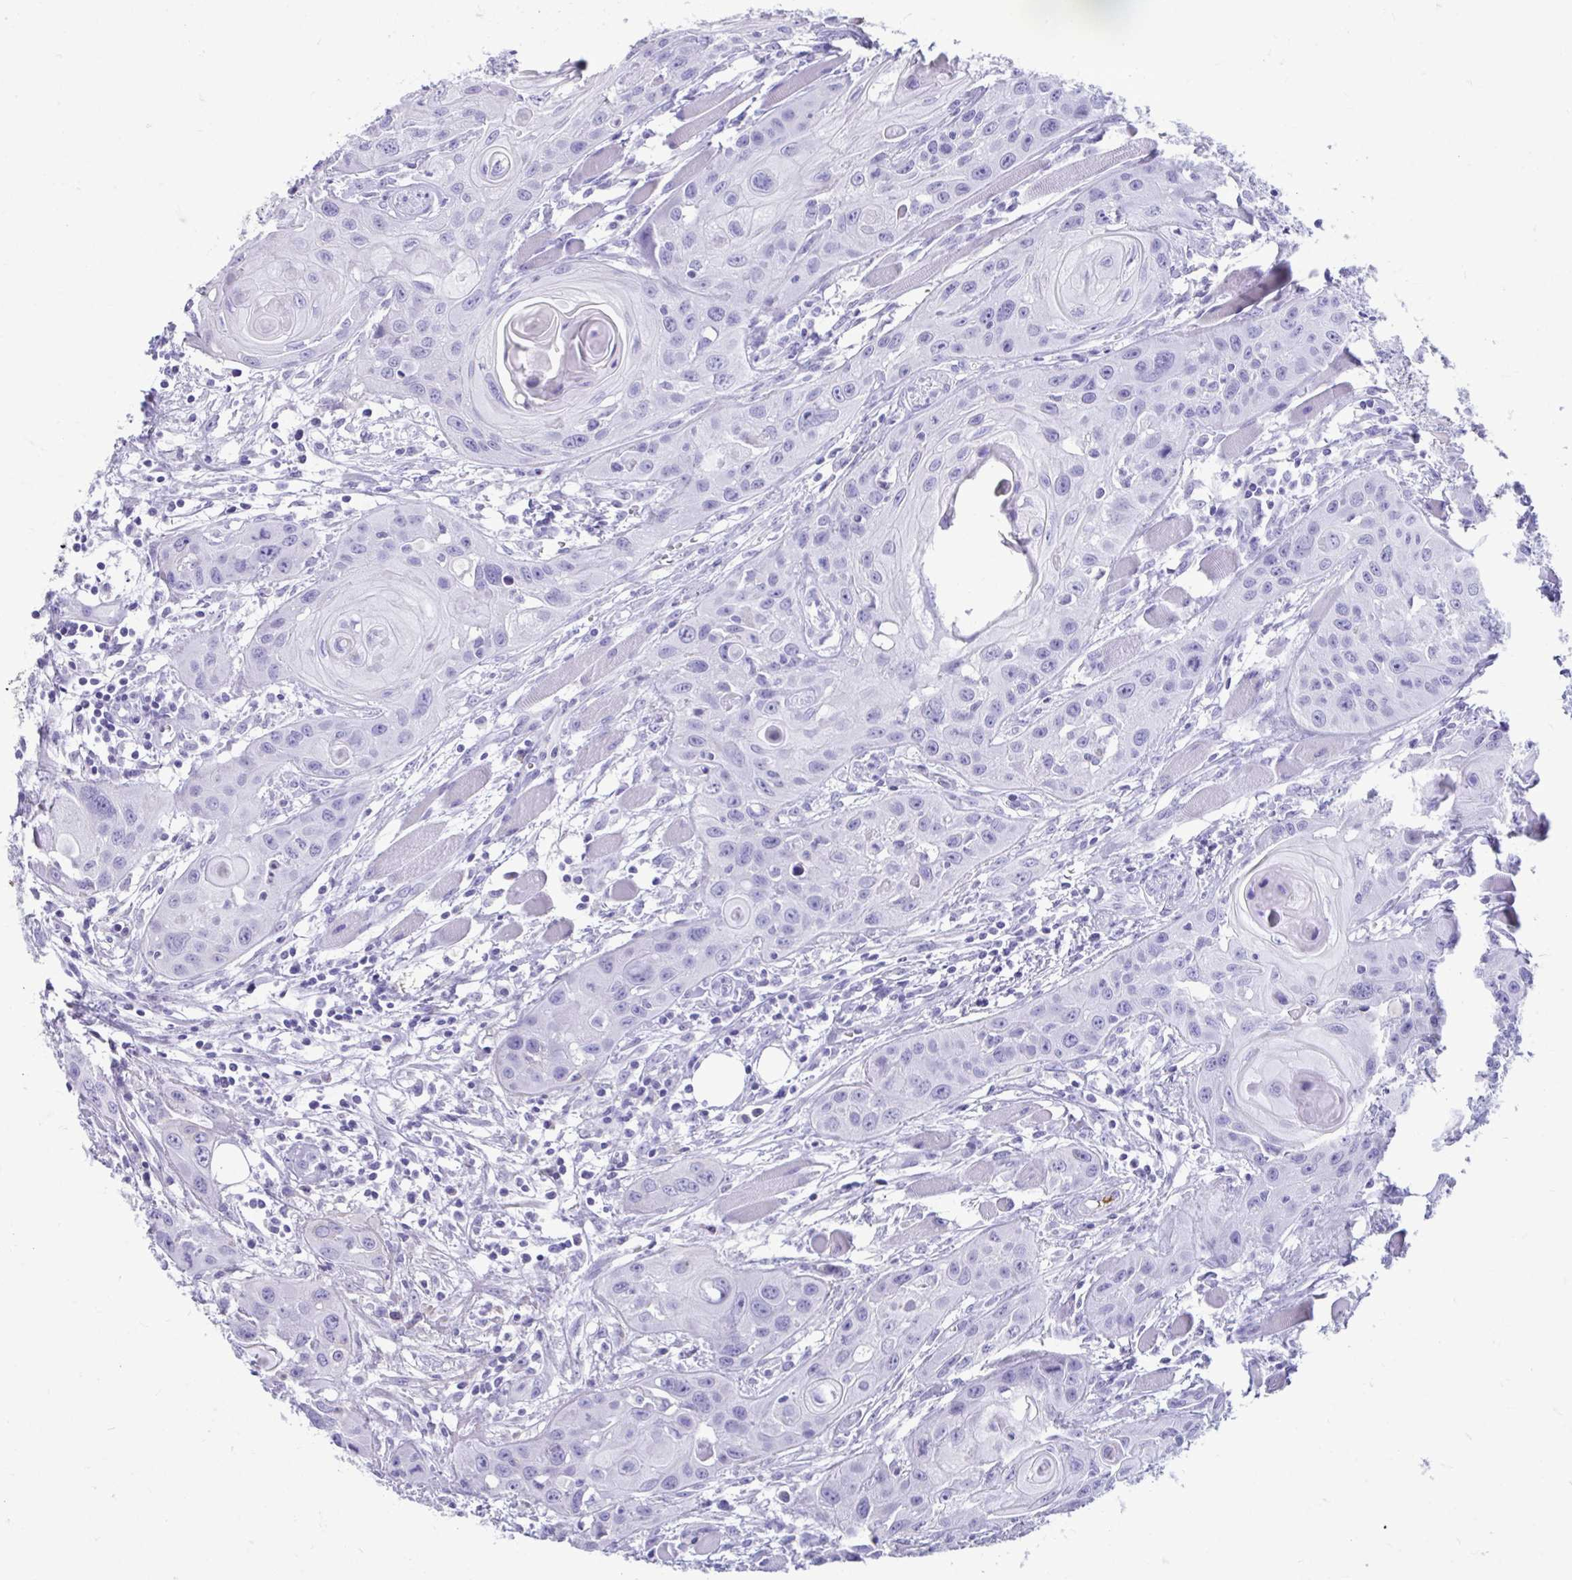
{"staining": {"intensity": "negative", "quantity": "none", "location": "none"}, "tissue": "head and neck cancer", "cell_type": "Tumor cells", "image_type": "cancer", "snomed": [{"axis": "morphology", "description": "Squamous cell carcinoma, NOS"}, {"axis": "topography", "description": "Oral tissue"}, {"axis": "topography", "description": "Head-Neck"}], "caption": "Tumor cells show no significant positivity in head and neck cancer.", "gene": "SMIM9", "patient": {"sex": "male", "age": 58}}